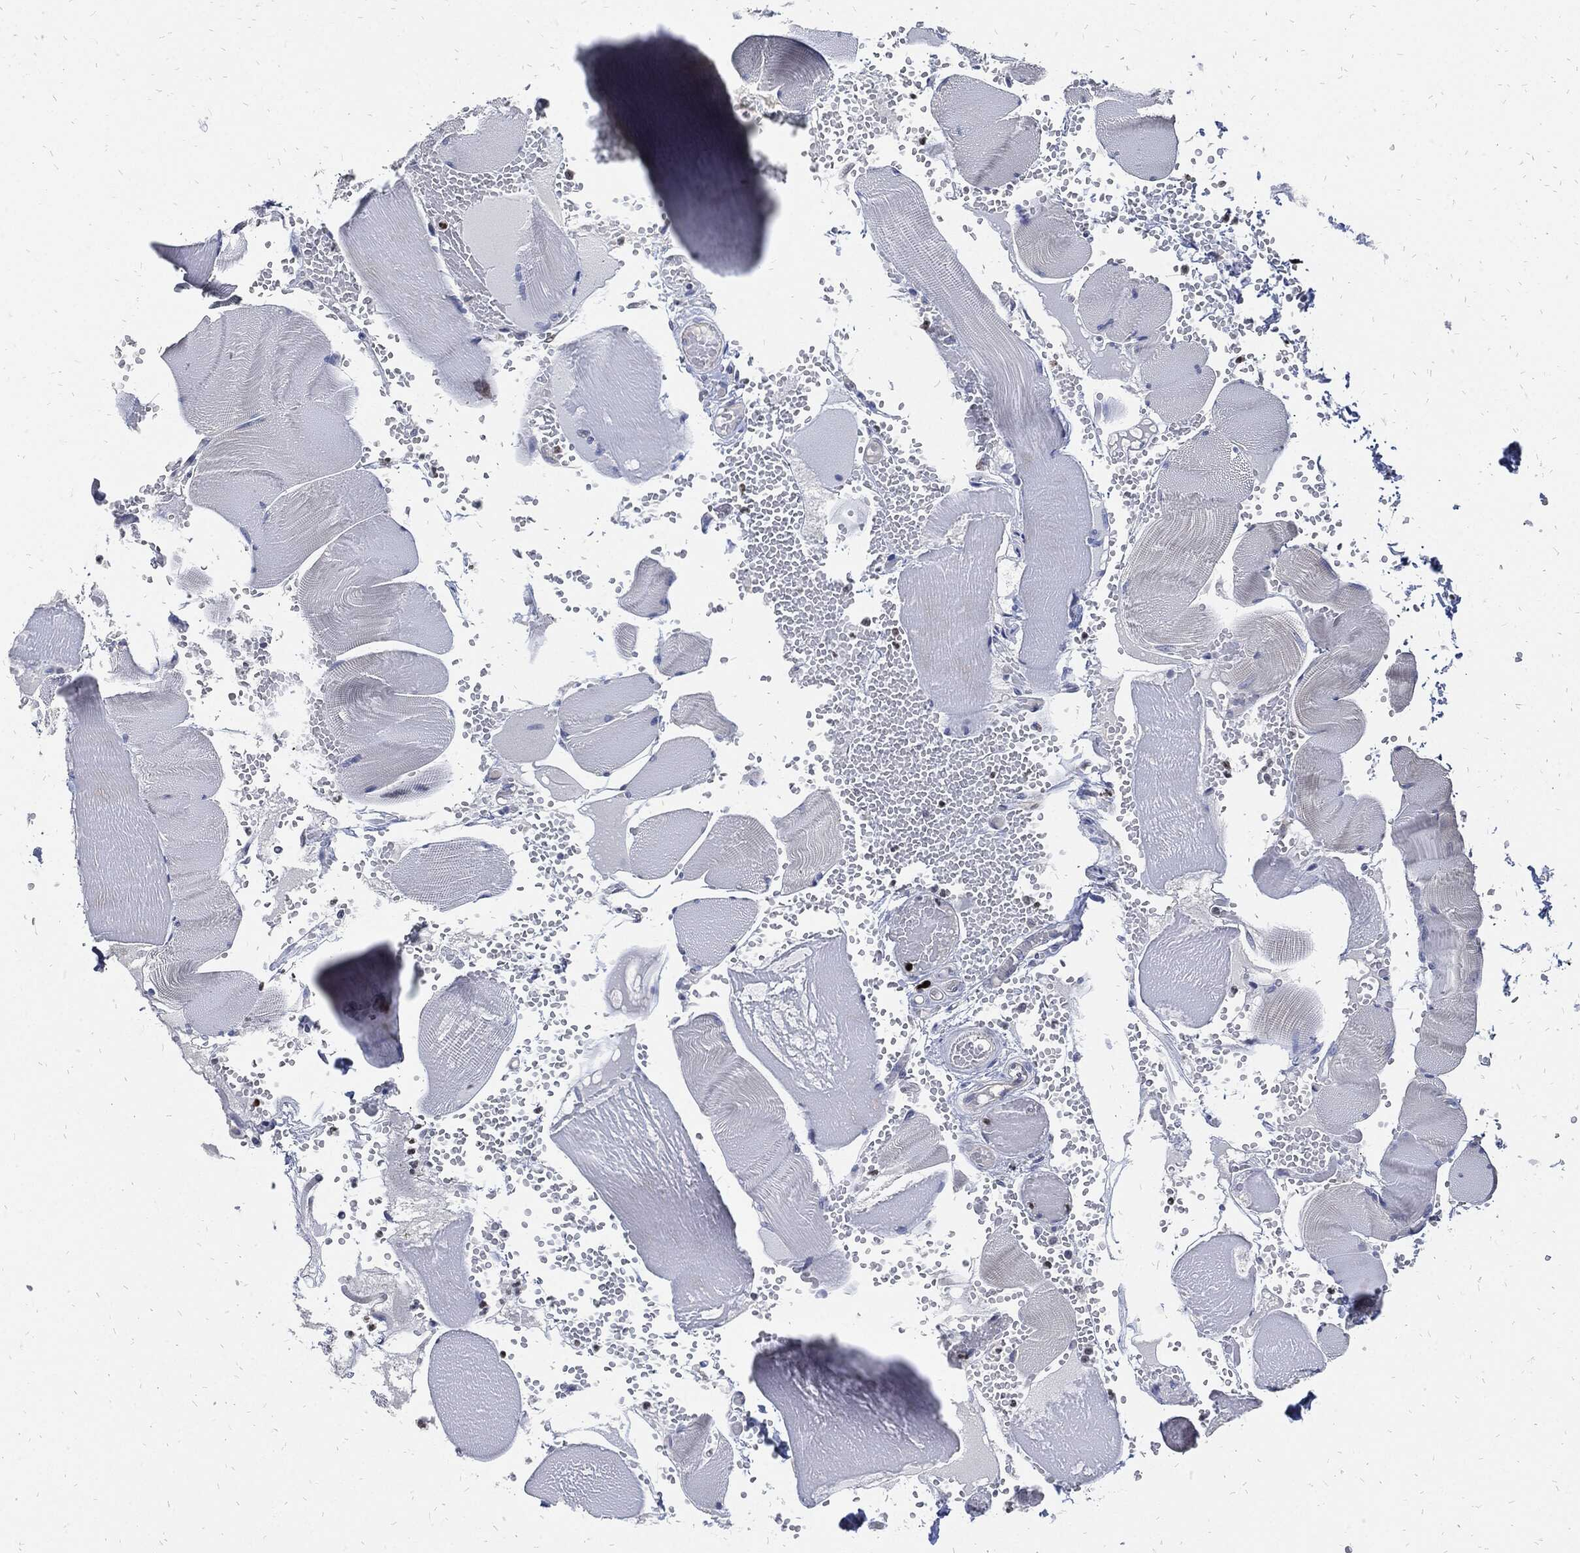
{"staining": {"intensity": "negative", "quantity": "none", "location": "none"}, "tissue": "skeletal muscle", "cell_type": "Myocytes", "image_type": "normal", "snomed": [{"axis": "morphology", "description": "Normal tissue, NOS"}, {"axis": "topography", "description": "Skeletal muscle"}], "caption": "This image is of unremarkable skeletal muscle stained with immunohistochemistry (IHC) to label a protein in brown with the nuclei are counter-stained blue. There is no positivity in myocytes.", "gene": "MKI67", "patient": {"sex": "male", "age": 56}}